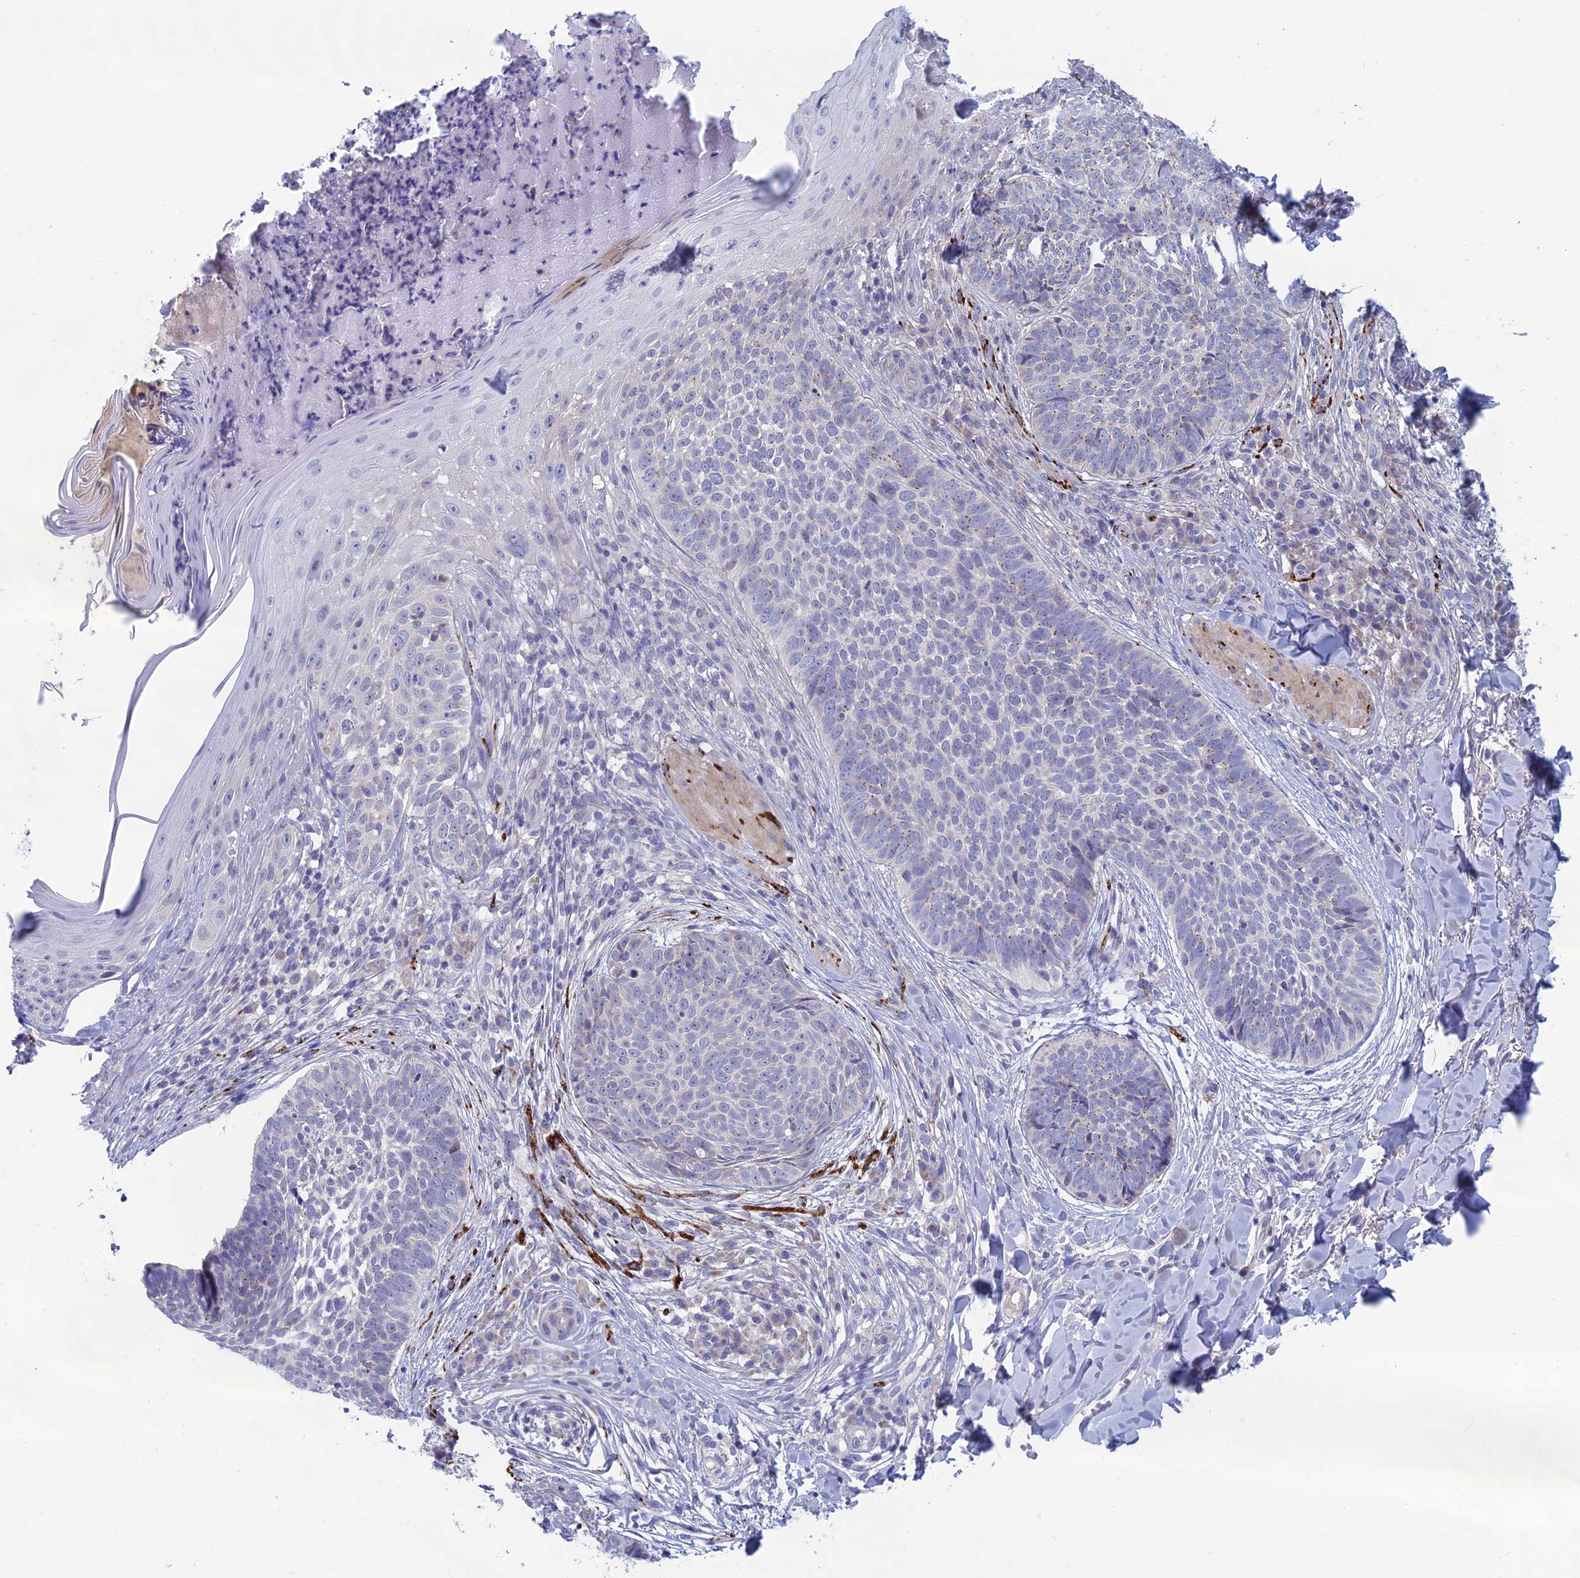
{"staining": {"intensity": "negative", "quantity": "none", "location": "none"}, "tissue": "skin cancer", "cell_type": "Tumor cells", "image_type": "cancer", "snomed": [{"axis": "morphology", "description": "Basal cell carcinoma"}, {"axis": "topography", "description": "Skin"}], "caption": "Skin basal cell carcinoma was stained to show a protein in brown. There is no significant positivity in tumor cells. (Stains: DAB IHC with hematoxylin counter stain, Microscopy: brightfield microscopy at high magnification).", "gene": "XPO7", "patient": {"sex": "female", "age": 61}}